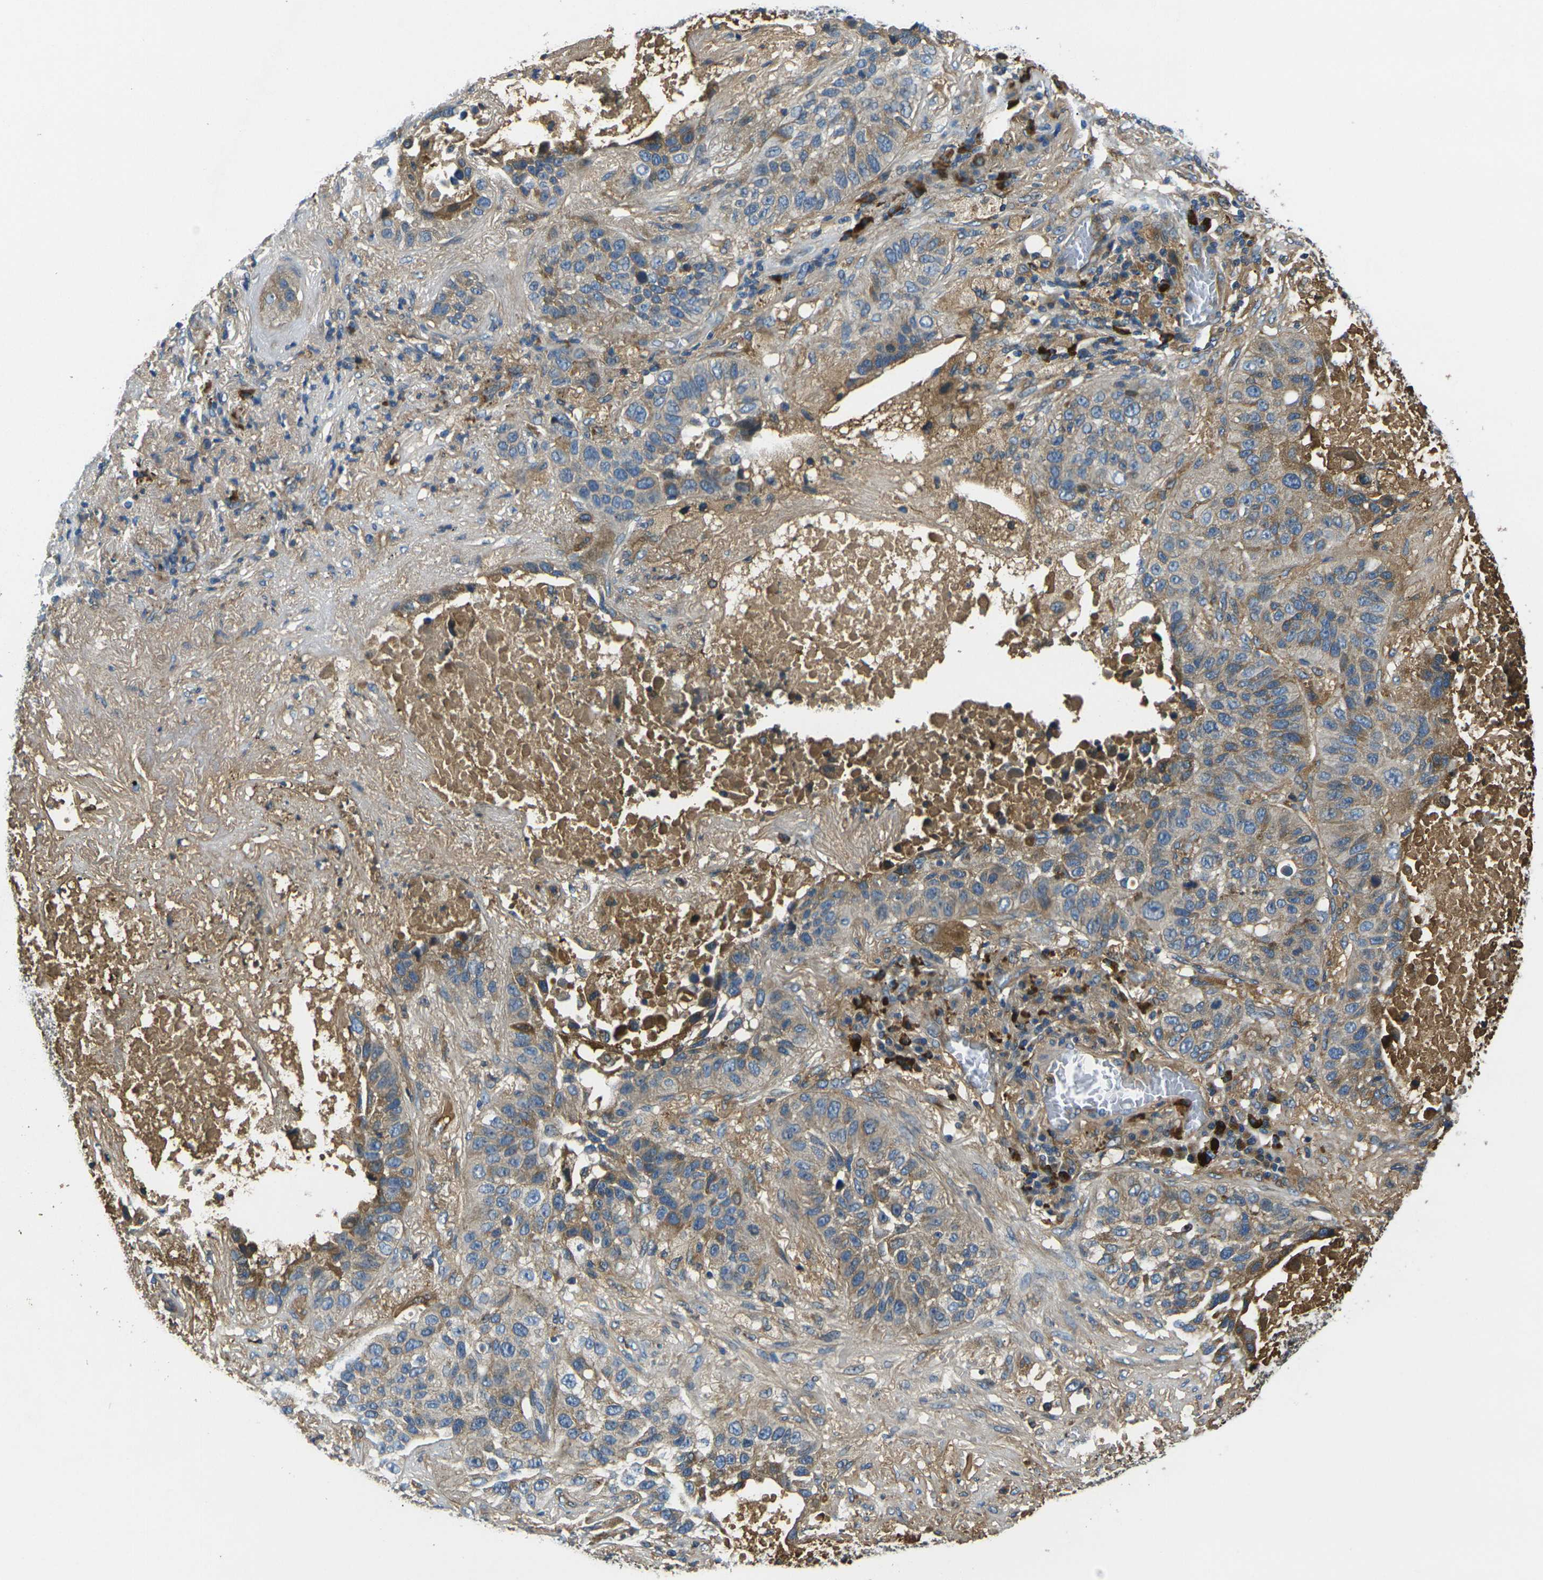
{"staining": {"intensity": "moderate", "quantity": ">75%", "location": "cytoplasmic/membranous"}, "tissue": "lung cancer", "cell_type": "Tumor cells", "image_type": "cancer", "snomed": [{"axis": "morphology", "description": "Squamous cell carcinoma, NOS"}, {"axis": "topography", "description": "Lung"}], "caption": "Lung cancer (squamous cell carcinoma) was stained to show a protein in brown. There is medium levels of moderate cytoplasmic/membranous positivity in approximately >75% of tumor cells. Using DAB (brown) and hematoxylin (blue) stains, captured at high magnification using brightfield microscopy.", "gene": "RAB1B", "patient": {"sex": "male", "age": 57}}